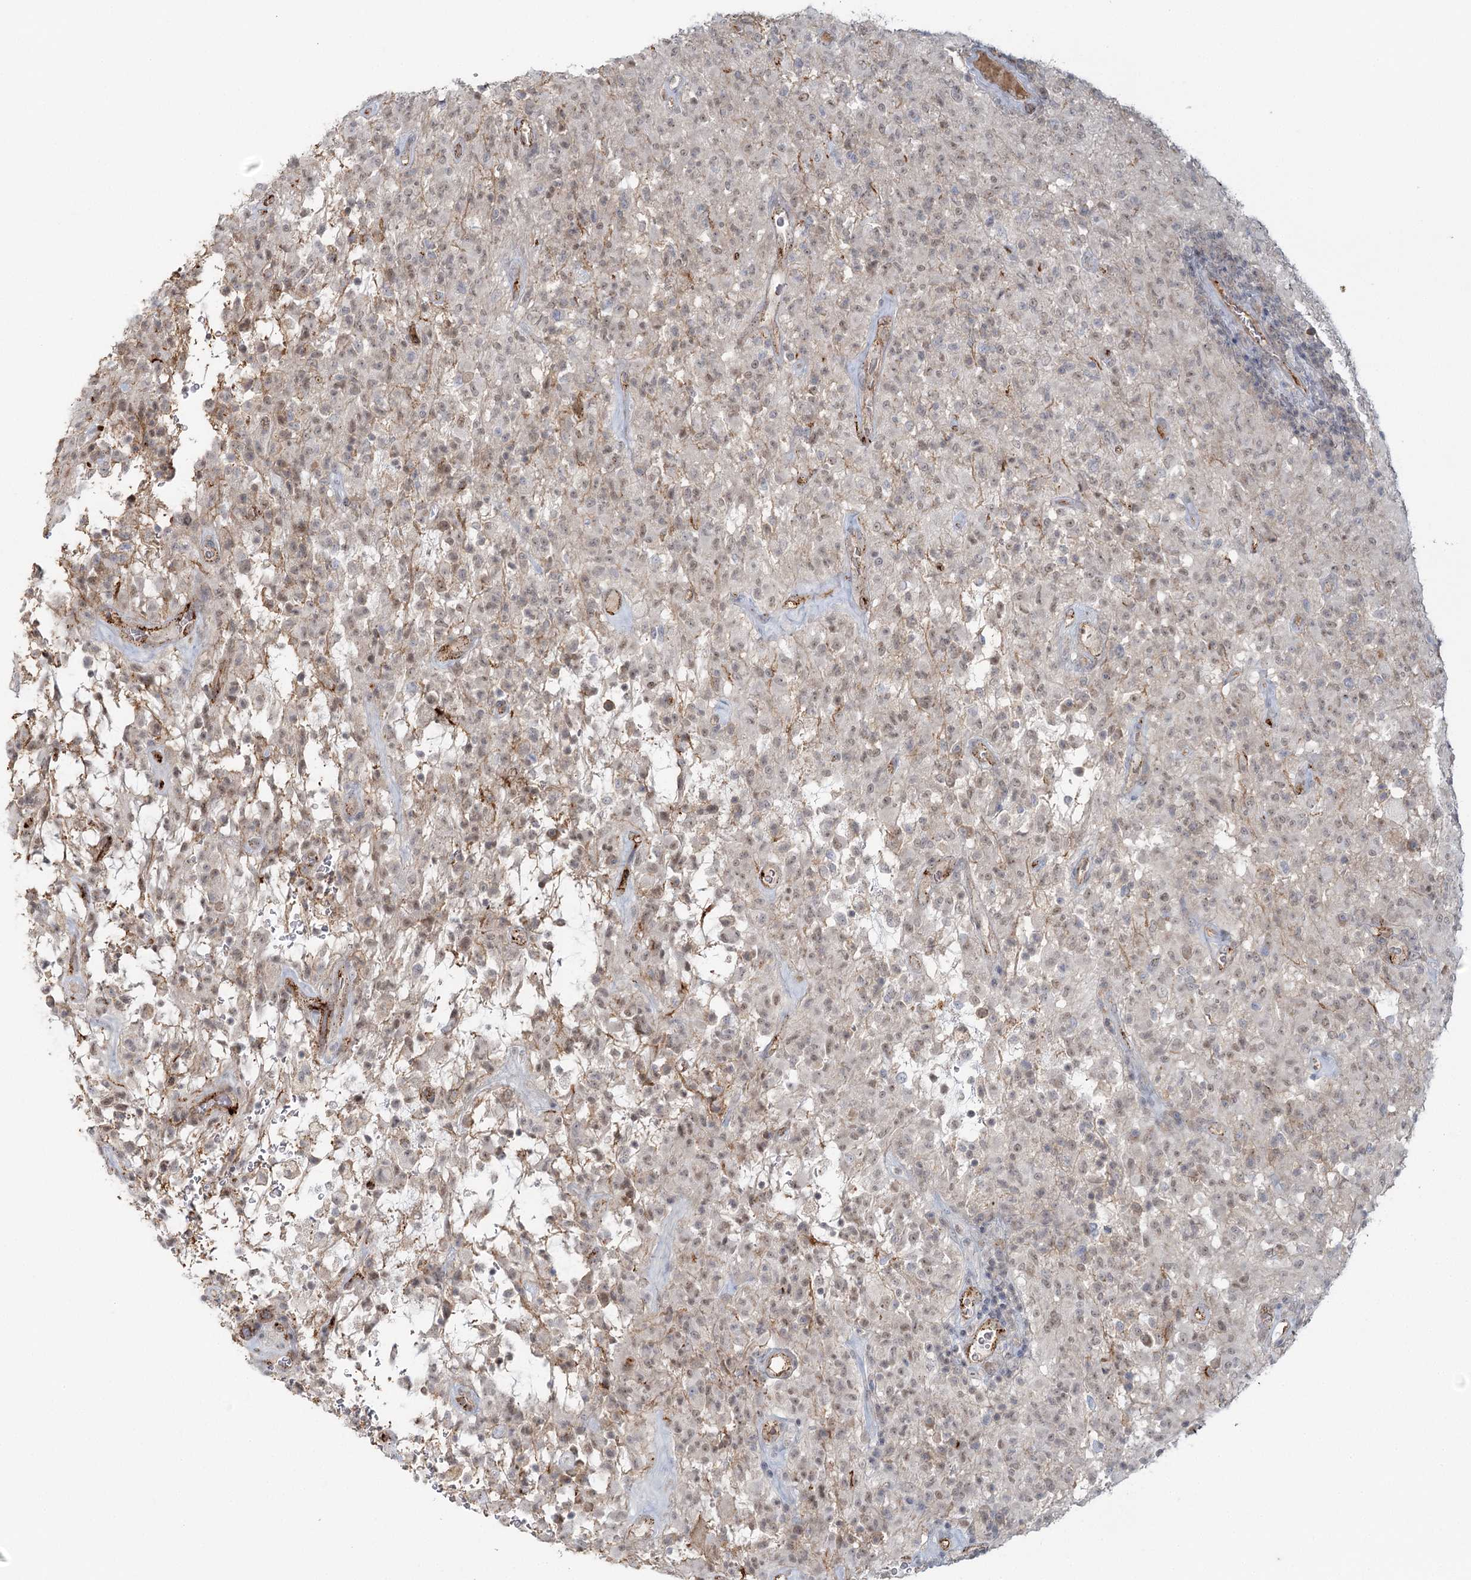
{"staining": {"intensity": "weak", "quantity": "<25%", "location": "nuclear"}, "tissue": "glioma", "cell_type": "Tumor cells", "image_type": "cancer", "snomed": [{"axis": "morphology", "description": "Glioma, malignant, High grade"}, {"axis": "topography", "description": "Brain"}], "caption": "This is a histopathology image of IHC staining of glioma, which shows no positivity in tumor cells.", "gene": "KBTBD4", "patient": {"sex": "female", "age": 57}}